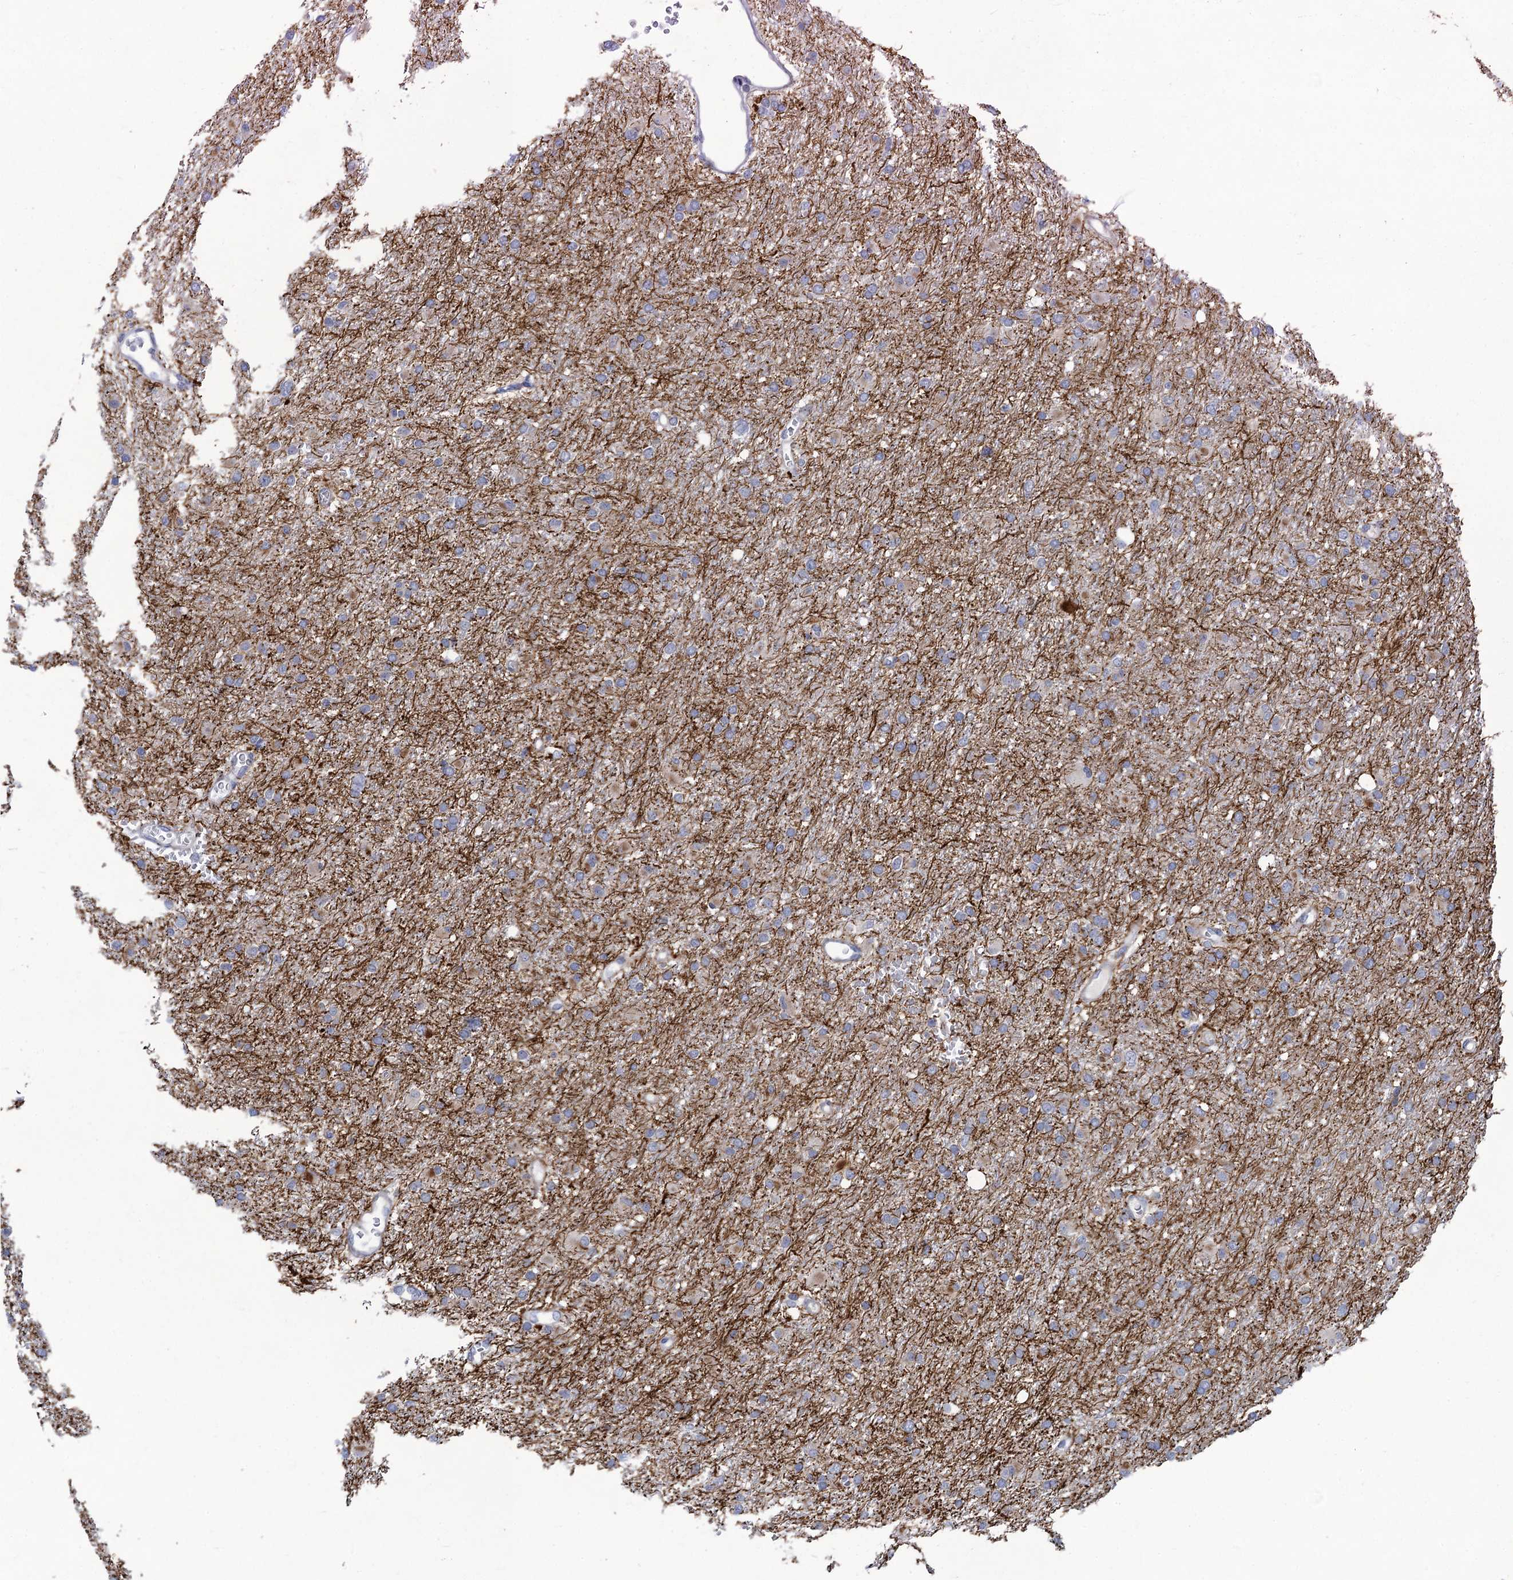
{"staining": {"intensity": "negative", "quantity": "none", "location": "none"}, "tissue": "glioma", "cell_type": "Tumor cells", "image_type": "cancer", "snomed": [{"axis": "morphology", "description": "Glioma, malignant, High grade"}, {"axis": "topography", "description": "Cerebral cortex"}], "caption": "Immunohistochemistry (IHC) of glioma exhibits no positivity in tumor cells. Nuclei are stained in blue.", "gene": "QPCTL", "patient": {"sex": "female", "age": 36}}